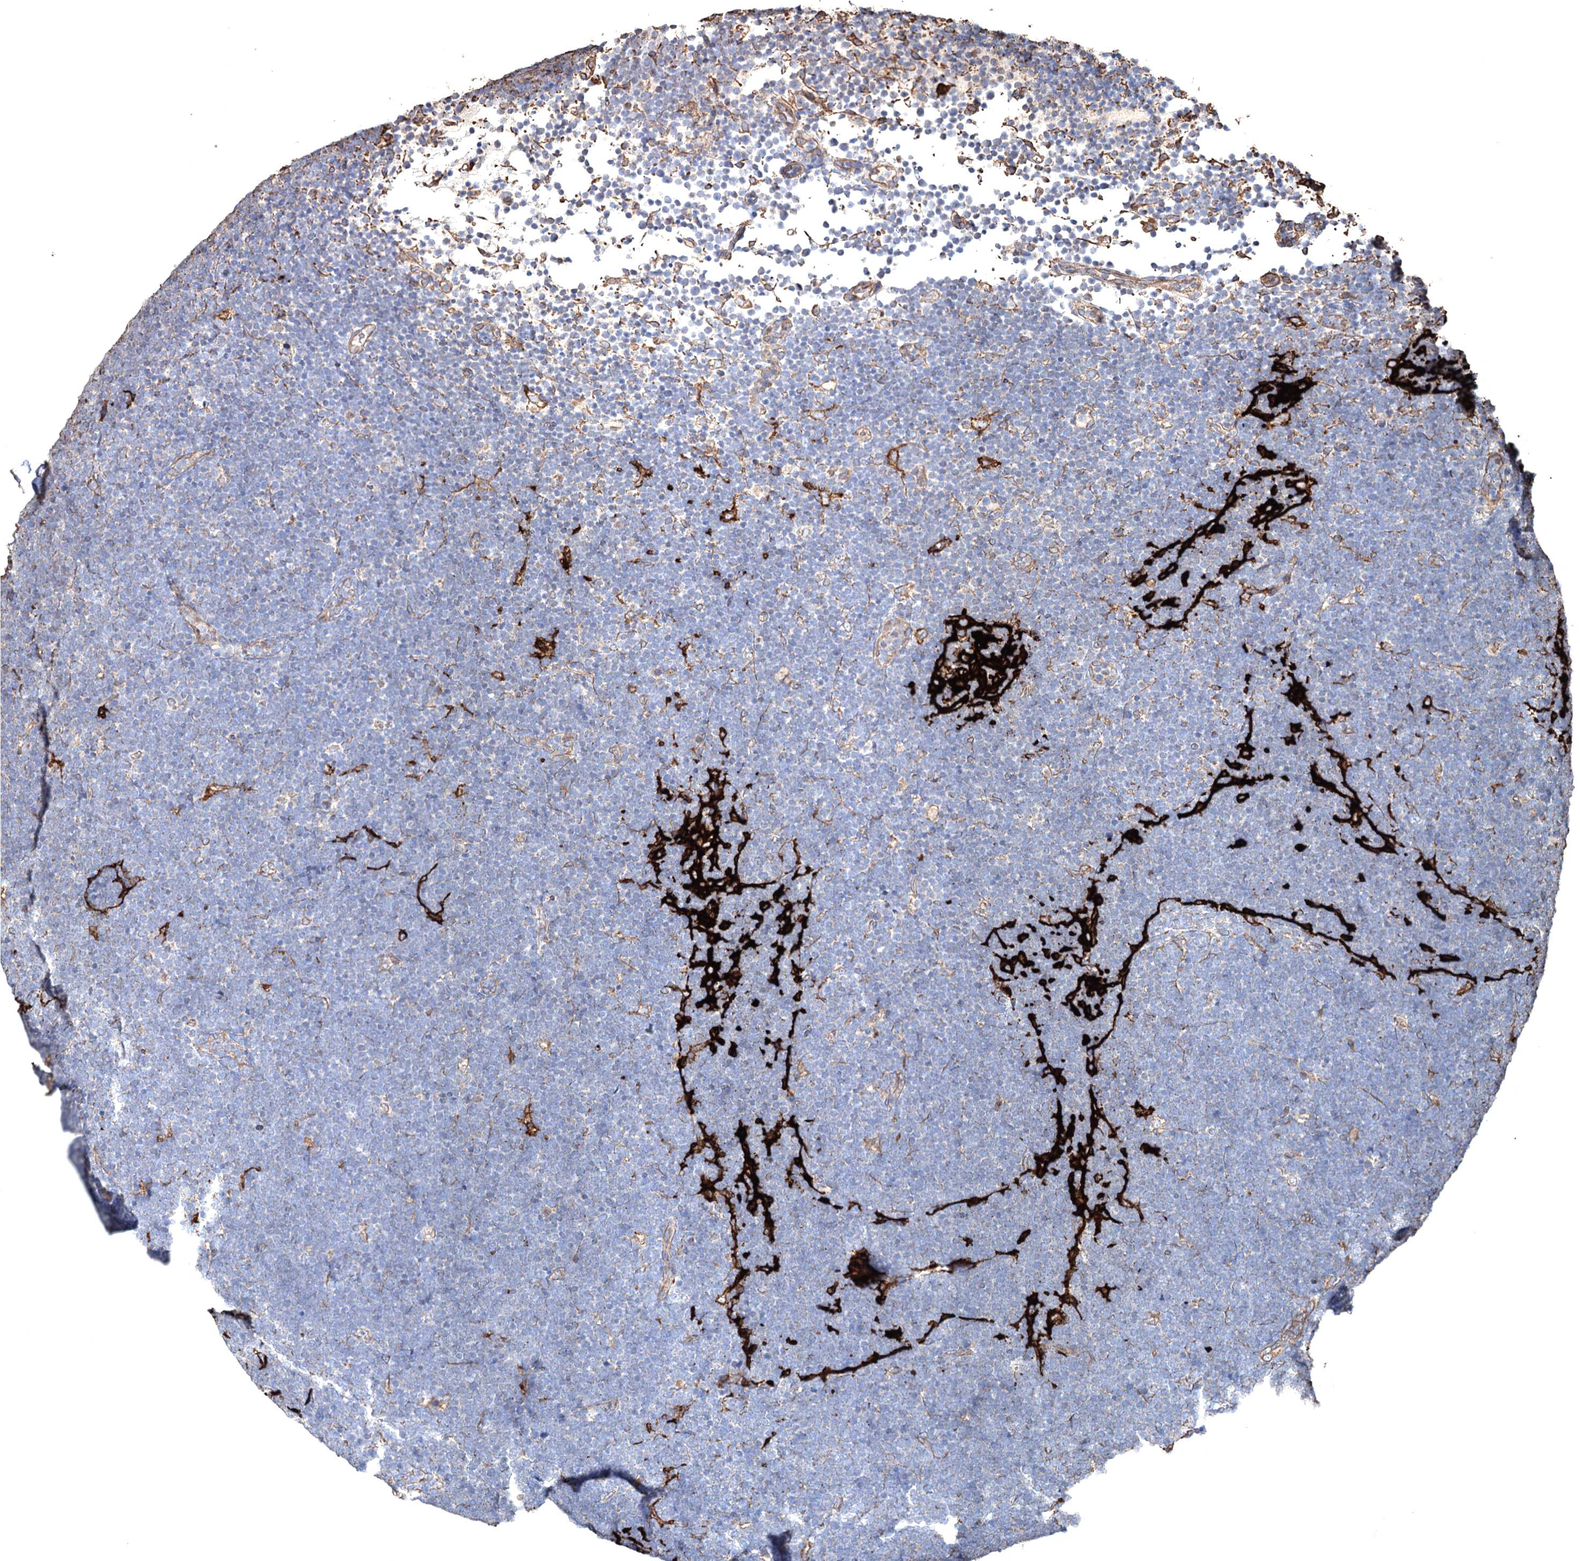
{"staining": {"intensity": "negative", "quantity": "none", "location": "none"}, "tissue": "lymphoma", "cell_type": "Tumor cells", "image_type": "cancer", "snomed": [{"axis": "morphology", "description": "Malignant lymphoma, non-Hodgkin's type, High grade"}, {"axis": "topography", "description": "Lymph node"}], "caption": "Tumor cells show no significant expression in lymphoma.", "gene": "CLEC4M", "patient": {"sex": "male", "age": 13}}